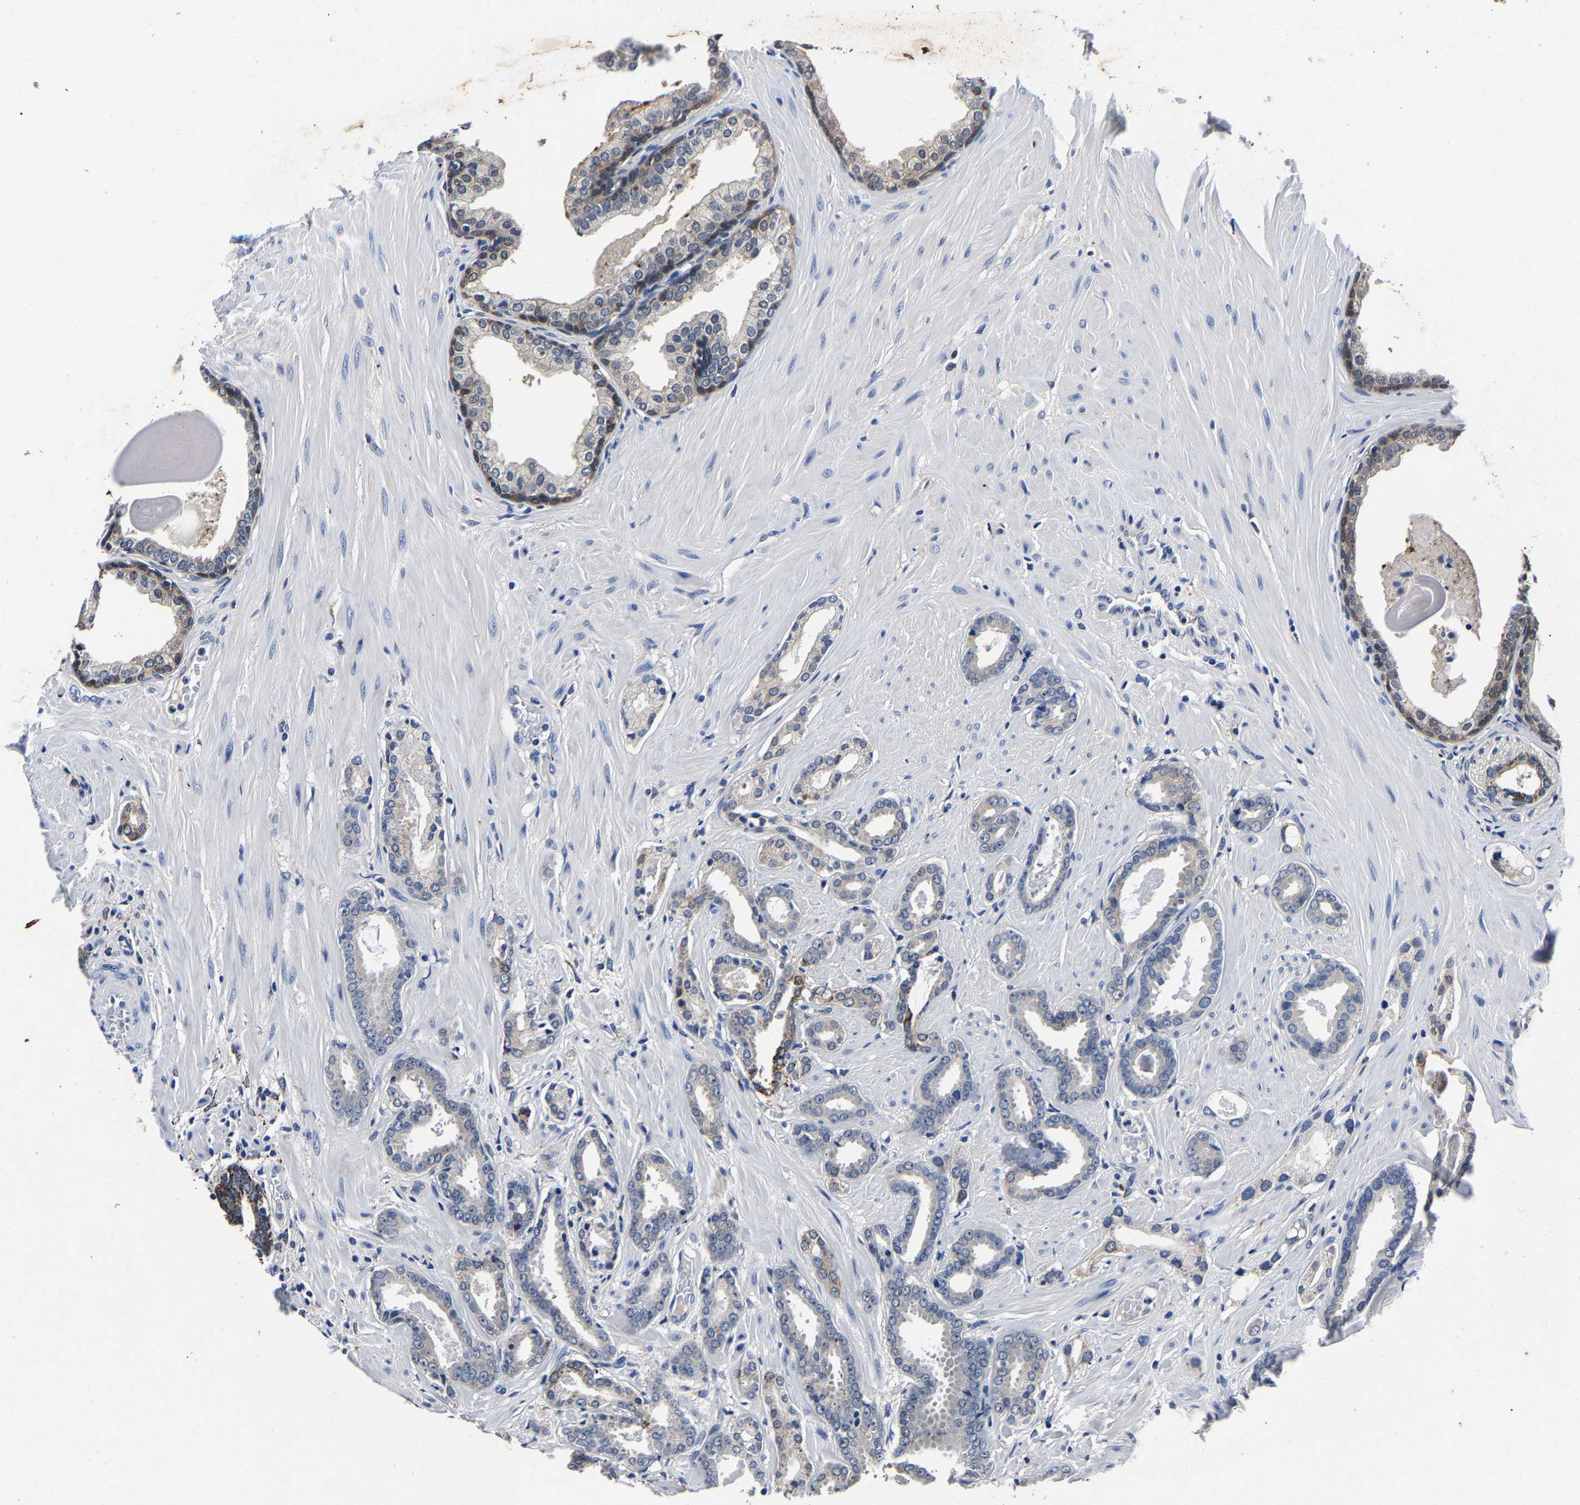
{"staining": {"intensity": "negative", "quantity": "none", "location": "none"}, "tissue": "prostate cancer", "cell_type": "Tumor cells", "image_type": "cancer", "snomed": [{"axis": "morphology", "description": "Adenocarcinoma, Low grade"}, {"axis": "topography", "description": "Prostate"}], "caption": "DAB (3,3'-diaminobenzidine) immunohistochemical staining of human prostate cancer exhibits no significant expression in tumor cells. The staining is performed using DAB (3,3'-diaminobenzidine) brown chromogen with nuclei counter-stained in using hematoxylin.", "gene": "PSPH", "patient": {"sex": "male", "age": 53}}